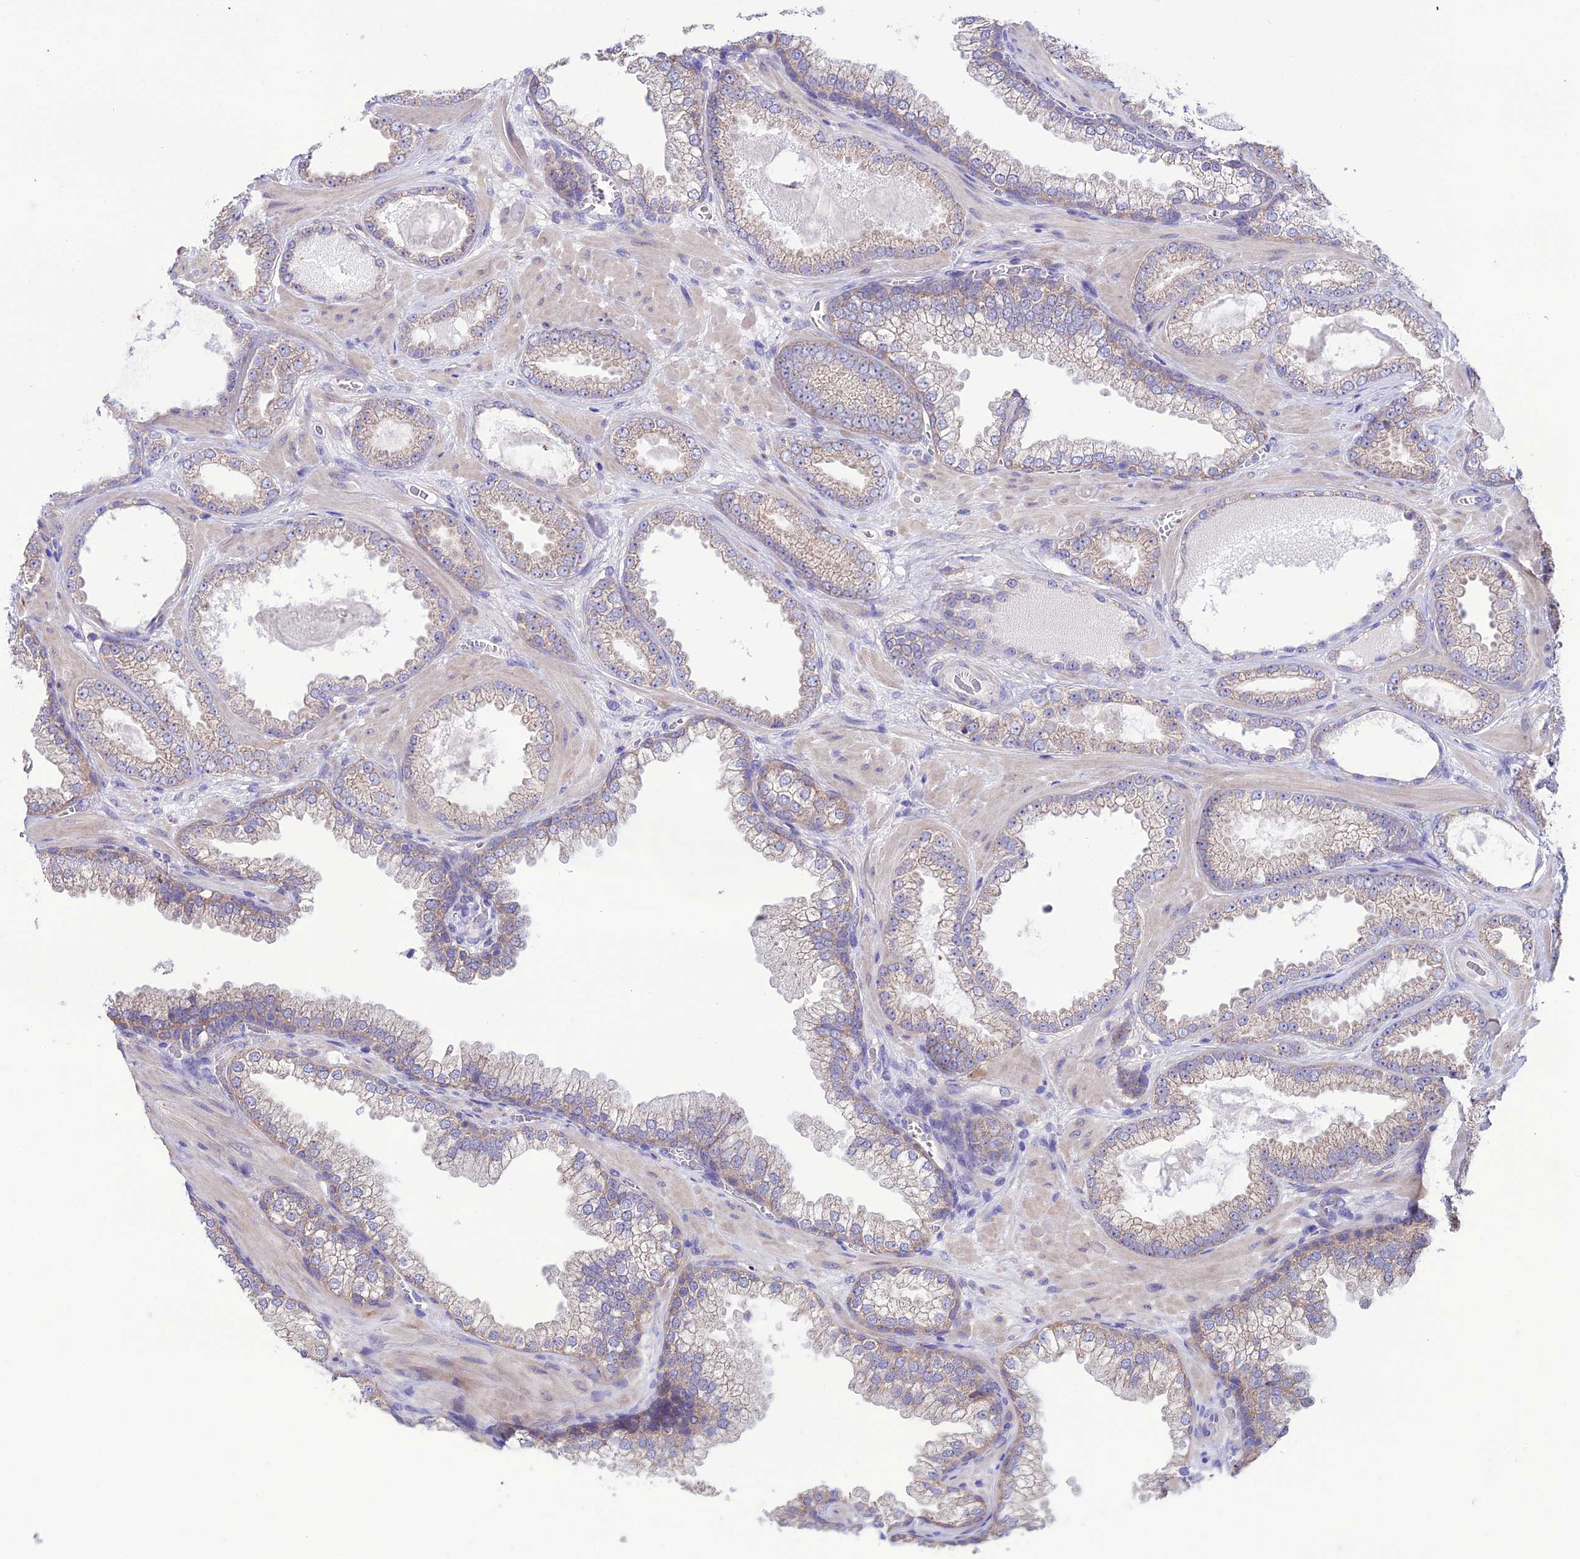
{"staining": {"intensity": "weak", "quantity": "25%-75%", "location": "cytoplasmic/membranous"}, "tissue": "prostate cancer", "cell_type": "Tumor cells", "image_type": "cancer", "snomed": [{"axis": "morphology", "description": "Adenocarcinoma, Low grade"}, {"axis": "topography", "description": "Prostate"}], "caption": "There is low levels of weak cytoplasmic/membranous staining in tumor cells of prostate cancer (low-grade adenocarcinoma), as demonstrated by immunohistochemical staining (brown color).", "gene": "HOGA1", "patient": {"sex": "male", "age": 57}}